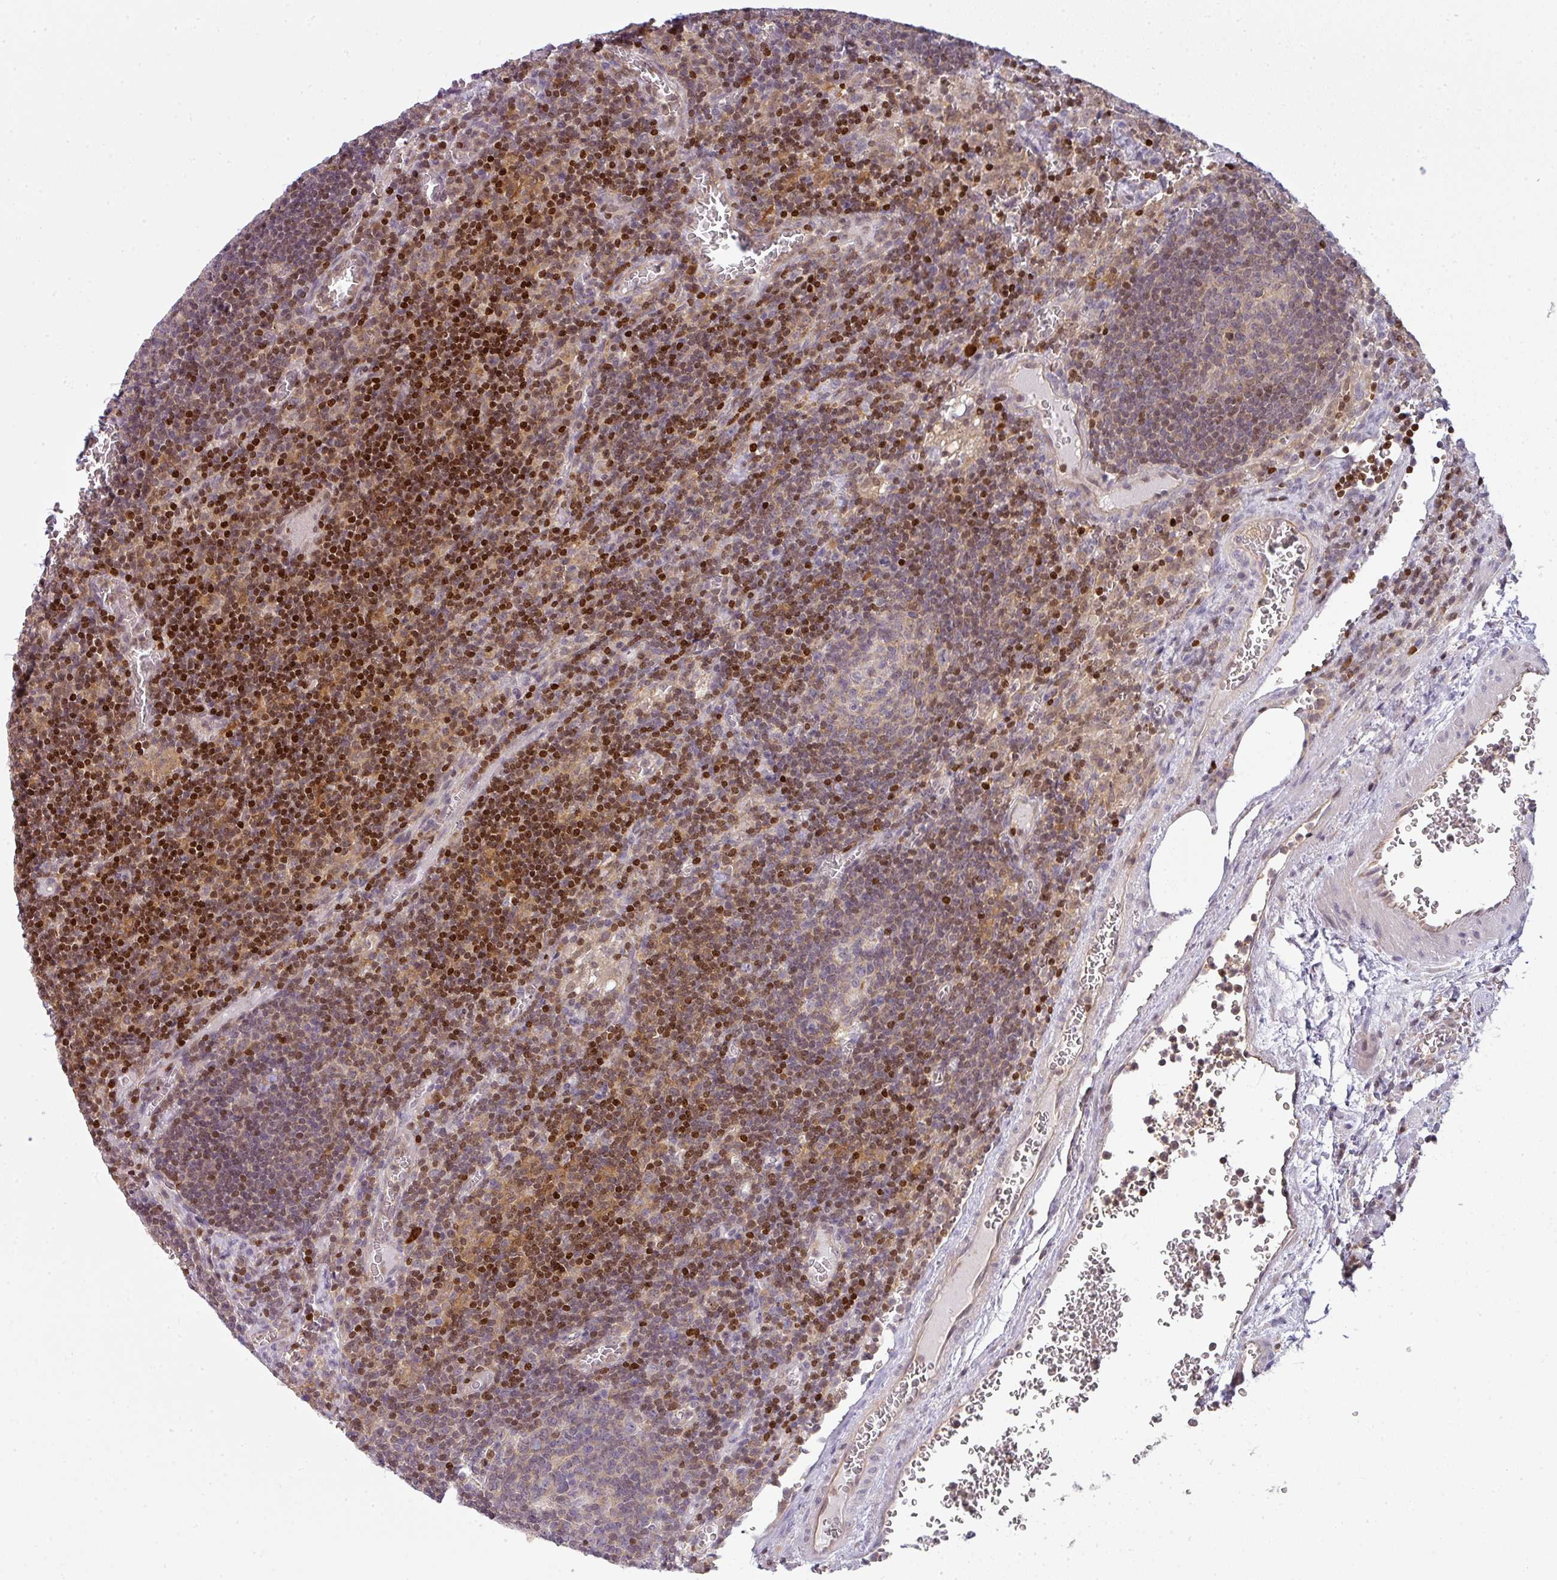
{"staining": {"intensity": "moderate", "quantity": "<25%", "location": "nuclear"}, "tissue": "lymph node", "cell_type": "Germinal center cells", "image_type": "normal", "snomed": [{"axis": "morphology", "description": "Normal tissue, NOS"}, {"axis": "topography", "description": "Lymph node"}], "caption": "This is a histology image of immunohistochemistry (IHC) staining of benign lymph node, which shows moderate expression in the nuclear of germinal center cells.", "gene": "STAT5A", "patient": {"sex": "male", "age": 50}}